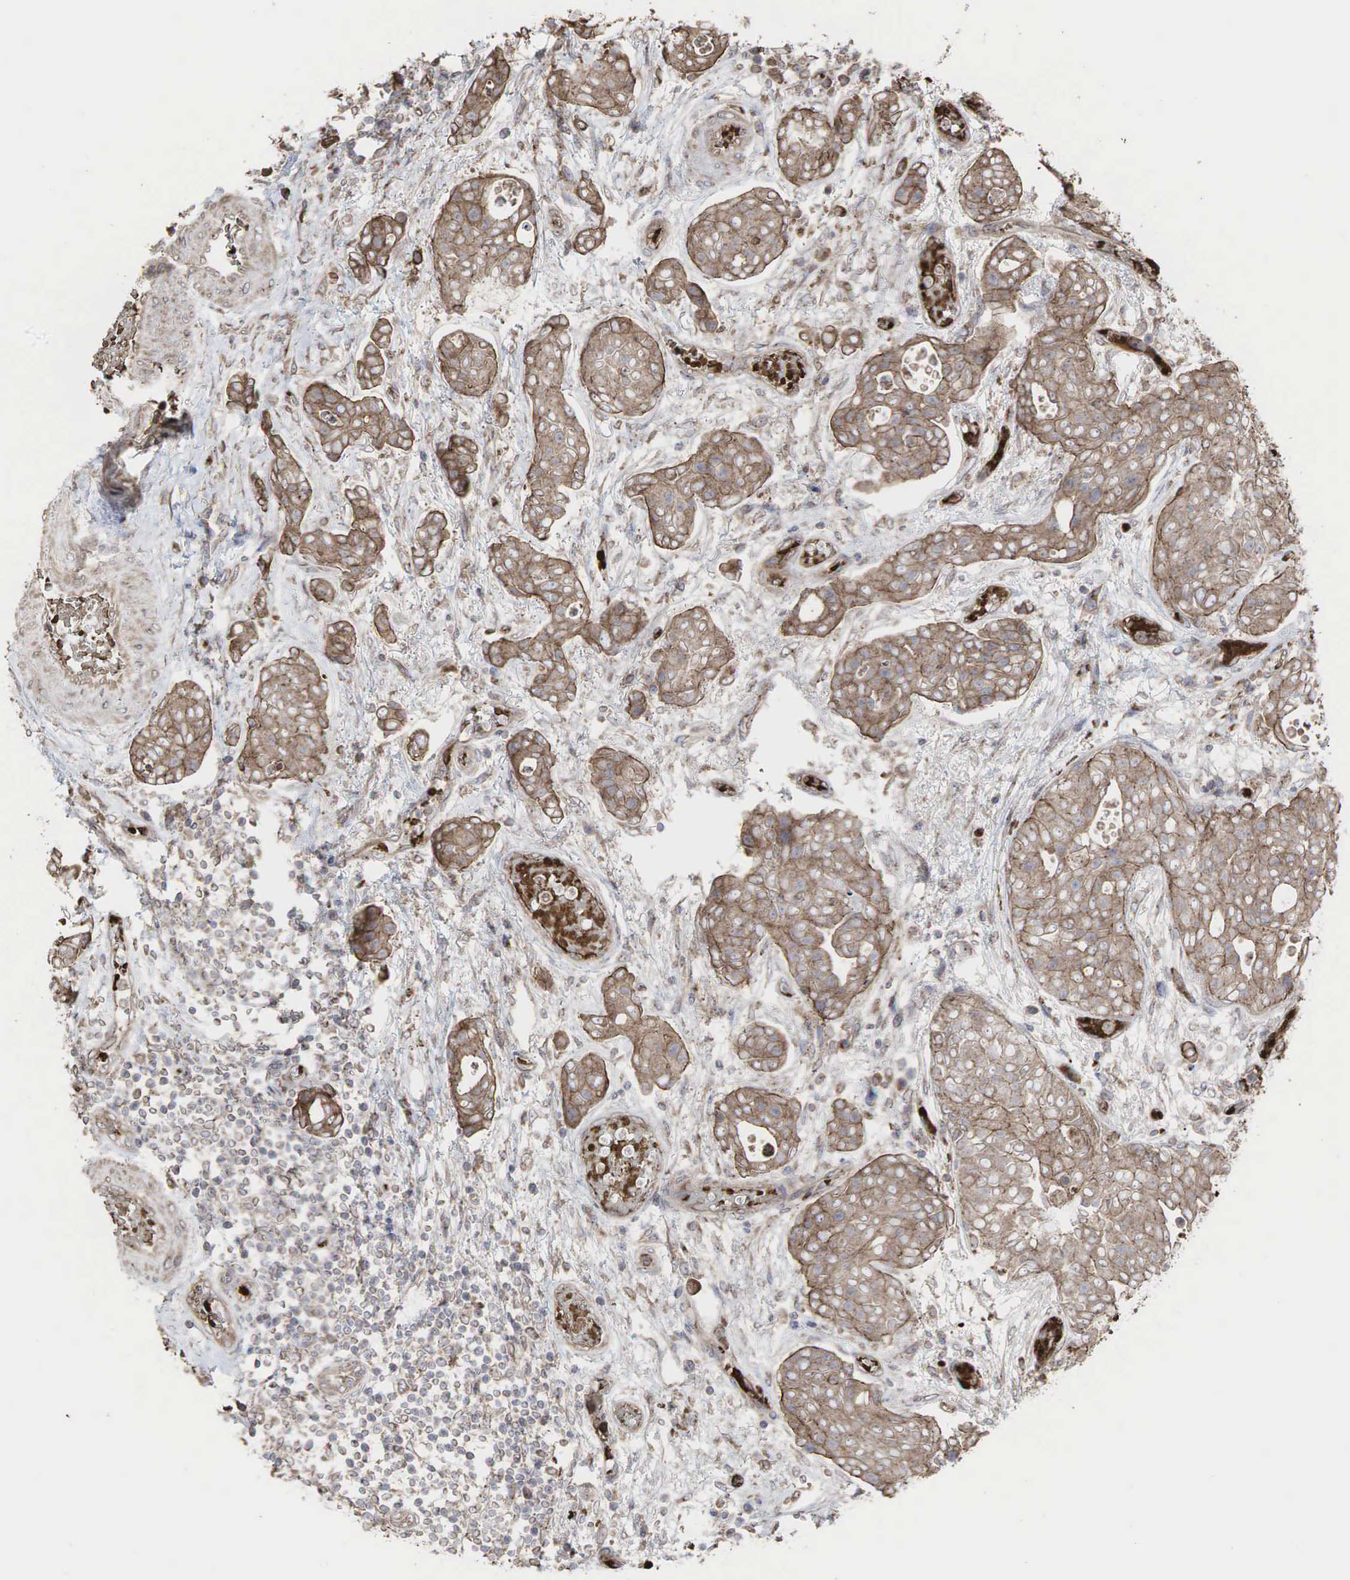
{"staining": {"intensity": "moderate", "quantity": ">75%", "location": "cytoplasmic/membranous"}, "tissue": "urothelial cancer", "cell_type": "Tumor cells", "image_type": "cancer", "snomed": [{"axis": "morphology", "description": "Urothelial carcinoma, High grade"}, {"axis": "topography", "description": "Urinary bladder"}], "caption": "IHC photomicrograph of high-grade urothelial carcinoma stained for a protein (brown), which exhibits medium levels of moderate cytoplasmic/membranous staining in about >75% of tumor cells.", "gene": "PABPC5", "patient": {"sex": "male", "age": 78}}